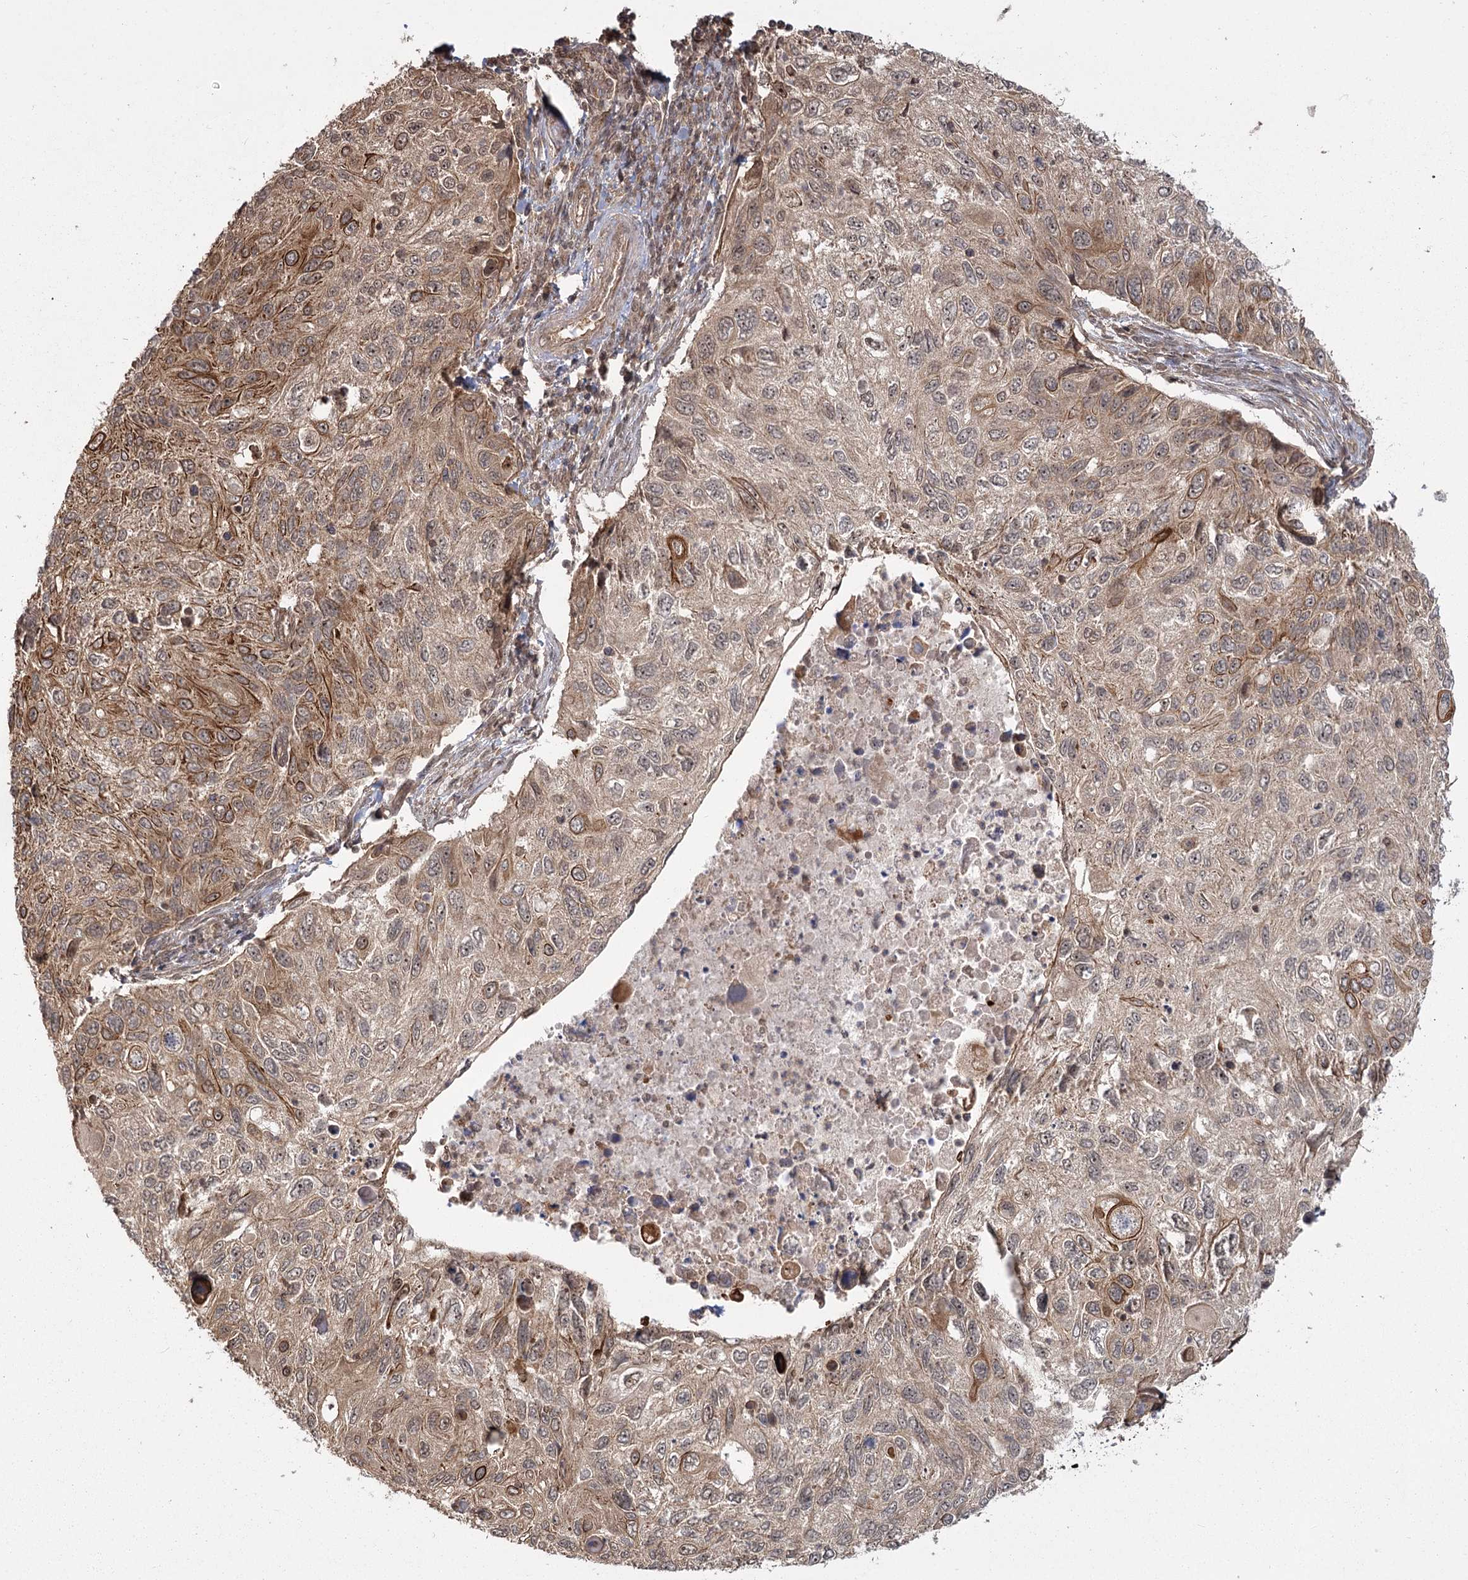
{"staining": {"intensity": "moderate", "quantity": ">75%", "location": "cytoplasmic/membranous"}, "tissue": "cervical cancer", "cell_type": "Tumor cells", "image_type": "cancer", "snomed": [{"axis": "morphology", "description": "Squamous cell carcinoma, NOS"}, {"axis": "topography", "description": "Cervix"}], "caption": "Immunohistochemistry of human cervical cancer displays medium levels of moderate cytoplasmic/membranous expression in approximately >75% of tumor cells.", "gene": "R3HDM2", "patient": {"sex": "female", "age": 70}}